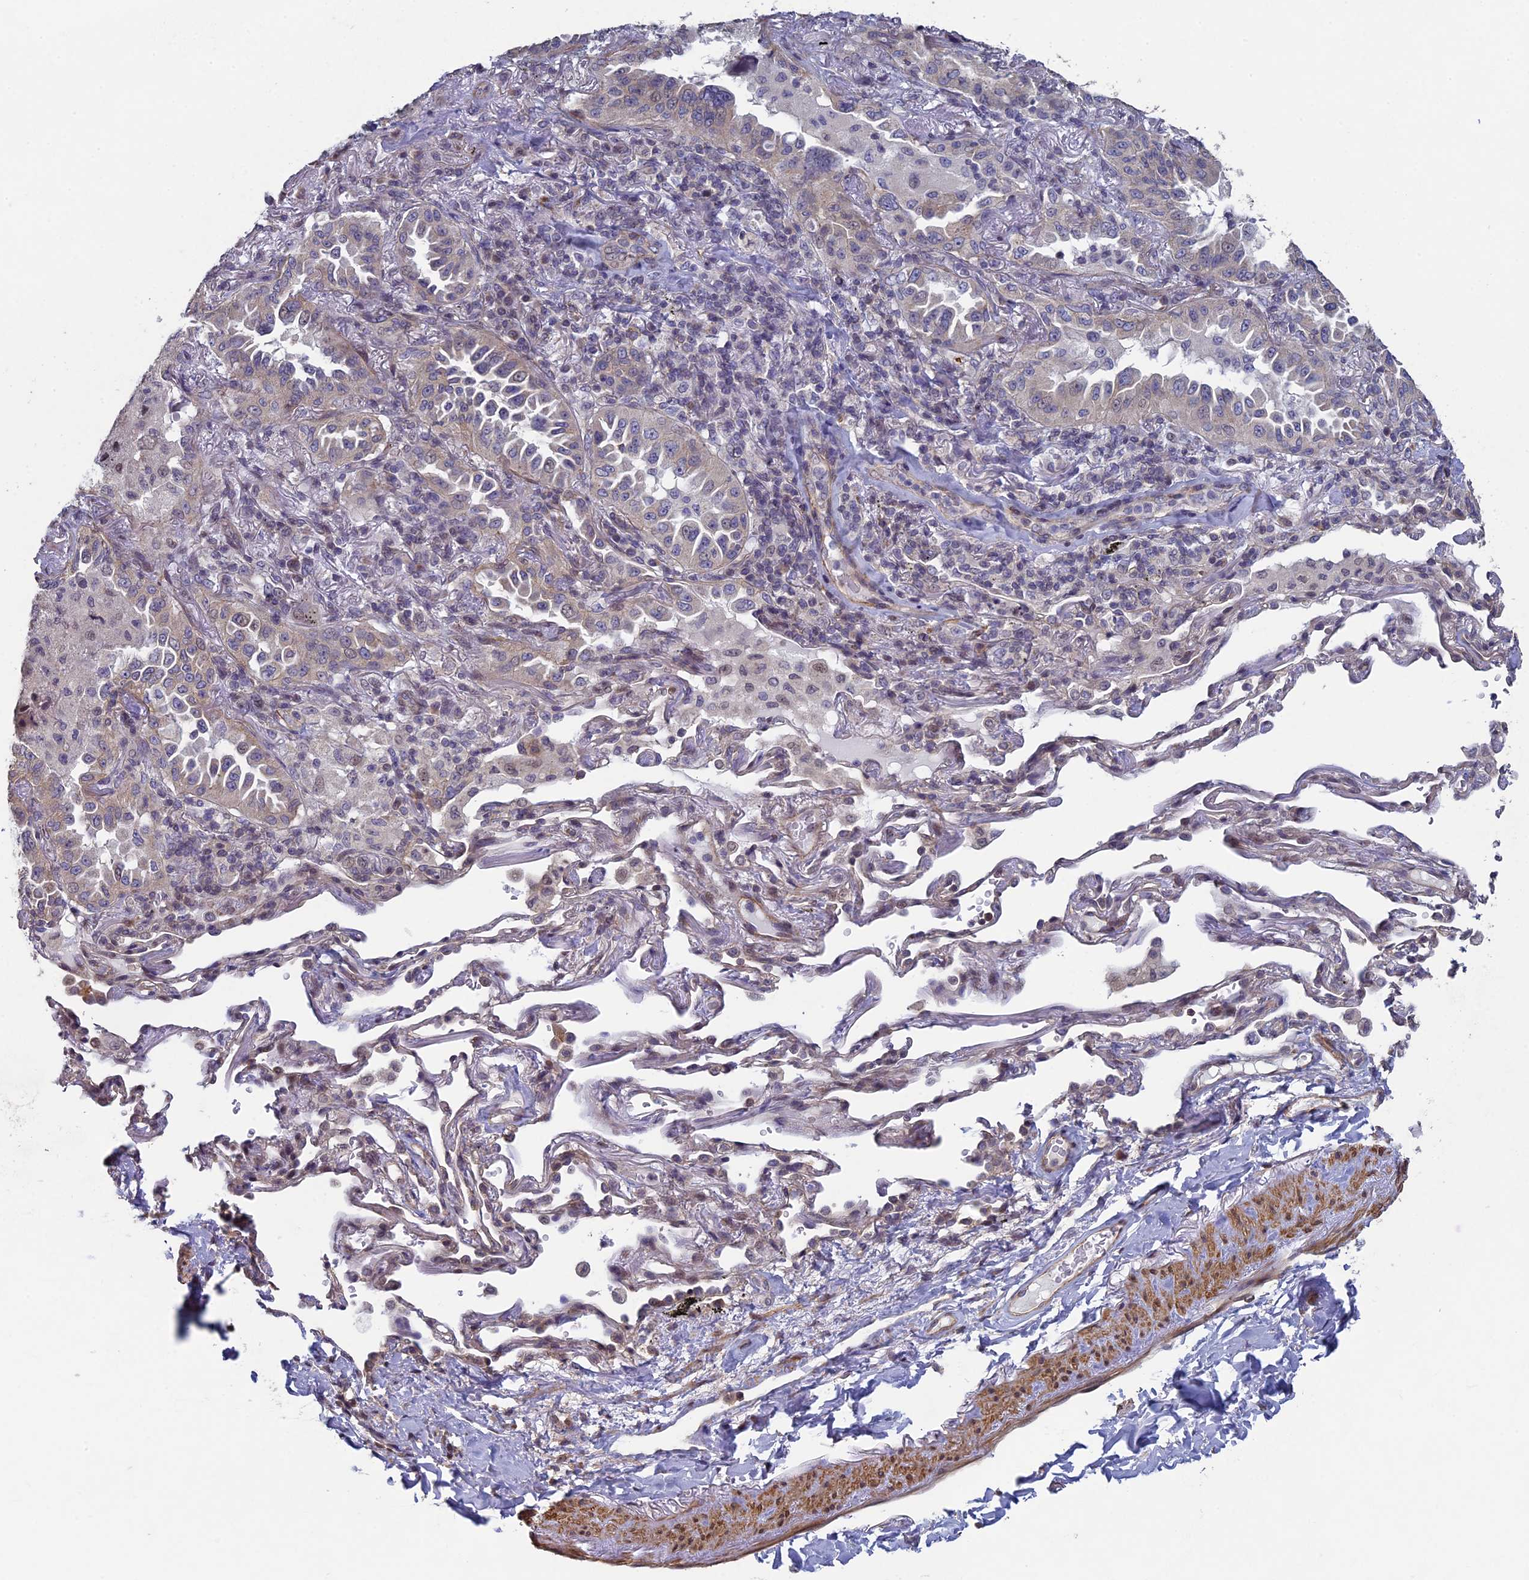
{"staining": {"intensity": "weak", "quantity": "<25%", "location": "cytoplasmic/membranous"}, "tissue": "lung cancer", "cell_type": "Tumor cells", "image_type": "cancer", "snomed": [{"axis": "morphology", "description": "Adenocarcinoma, NOS"}, {"axis": "topography", "description": "Lung"}], "caption": "Tumor cells show no significant expression in lung adenocarcinoma. (Brightfield microscopy of DAB (3,3'-diaminobenzidine) IHC at high magnification).", "gene": "DIXDC1", "patient": {"sex": "female", "age": 69}}